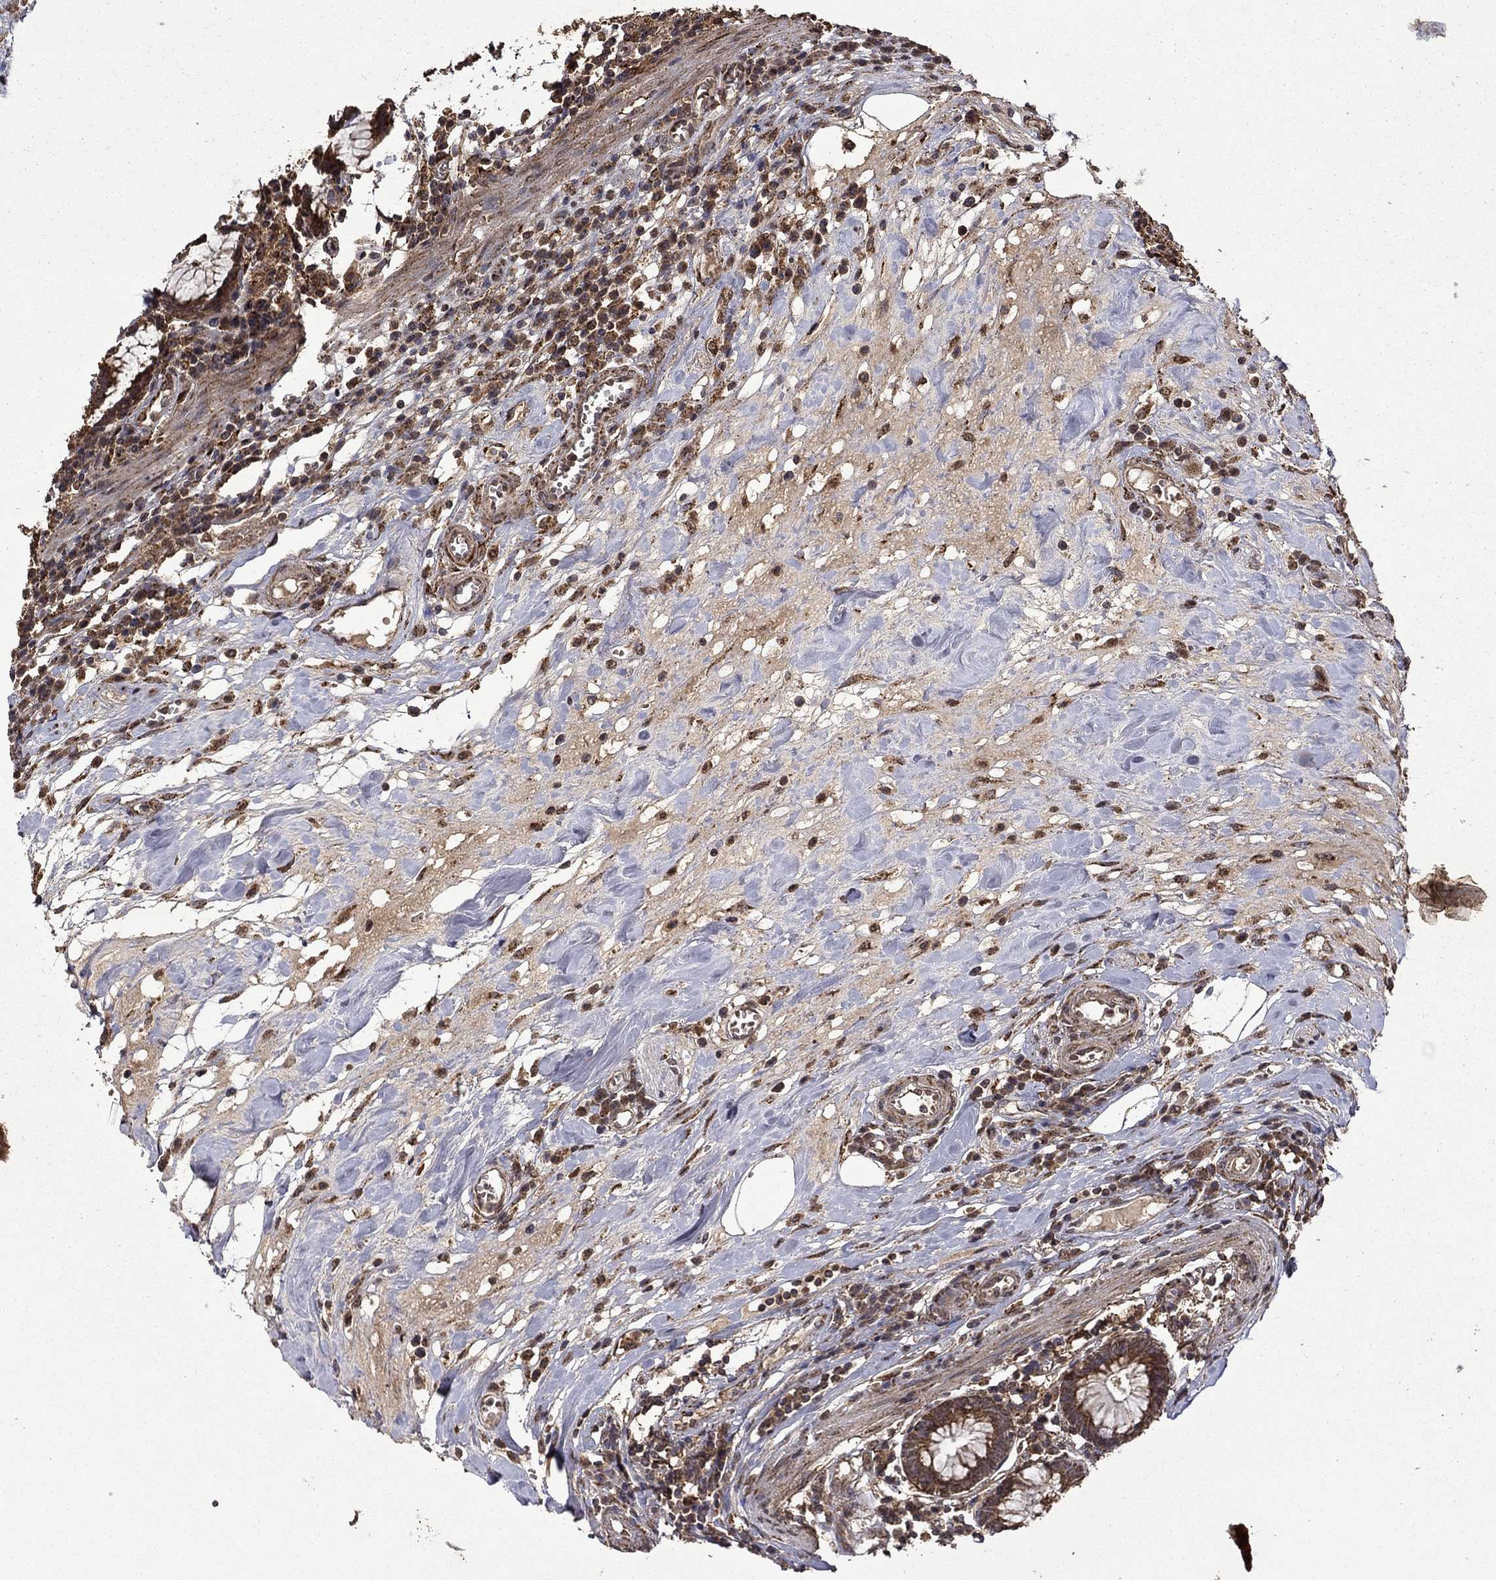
{"staining": {"intensity": "moderate", "quantity": ">75%", "location": "cytoplasmic/membranous"}, "tissue": "colon", "cell_type": "Endothelial cells", "image_type": "normal", "snomed": [{"axis": "morphology", "description": "Normal tissue, NOS"}, {"axis": "topography", "description": "Colon"}], "caption": "A photomicrograph of human colon stained for a protein shows moderate cytoplasmic/membranous brown staining in endothelial cells.", "gene": "ITM2B", "patient": {"sex": "male", "age": 65}}